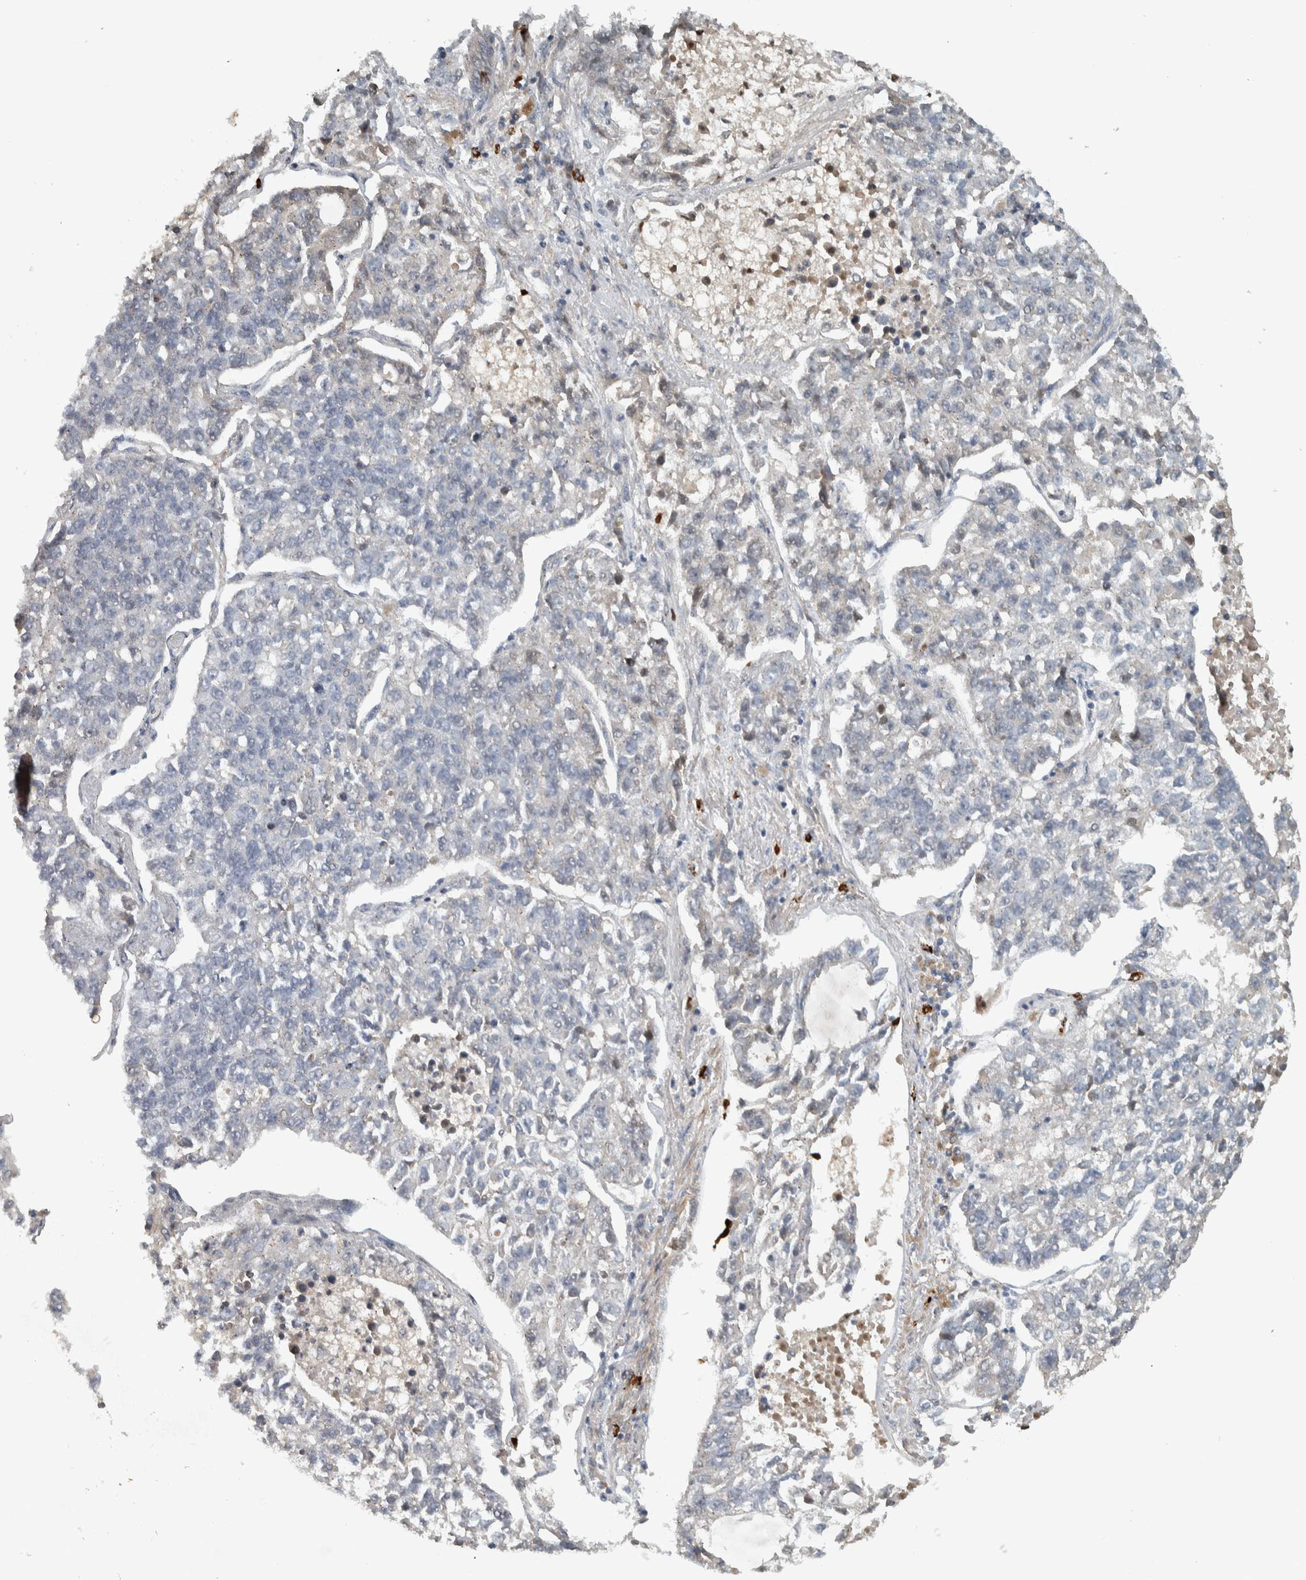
{"staining": {"intensity": "negative", "quantity": "none", "location": "none"}, "tissue": "lung cancer", "cell_type": "Tumor cells", "image_type": "cancer", "snomed": [{"axis": "morphology", "description": "Adenocarcinoma, NOS"}, {"axis": "topography", "description": "Lung"}], "caption": "Protein analysis of lung cancer (adenocarcinoma) demonstrates no significant positivity in tumor cells. The staining is performed using DAB brown chromogen with nuclei counter-stained in using hematoxylin.", "gene": "LBHD1", "patient": {"sex": "male", "age": 49}}